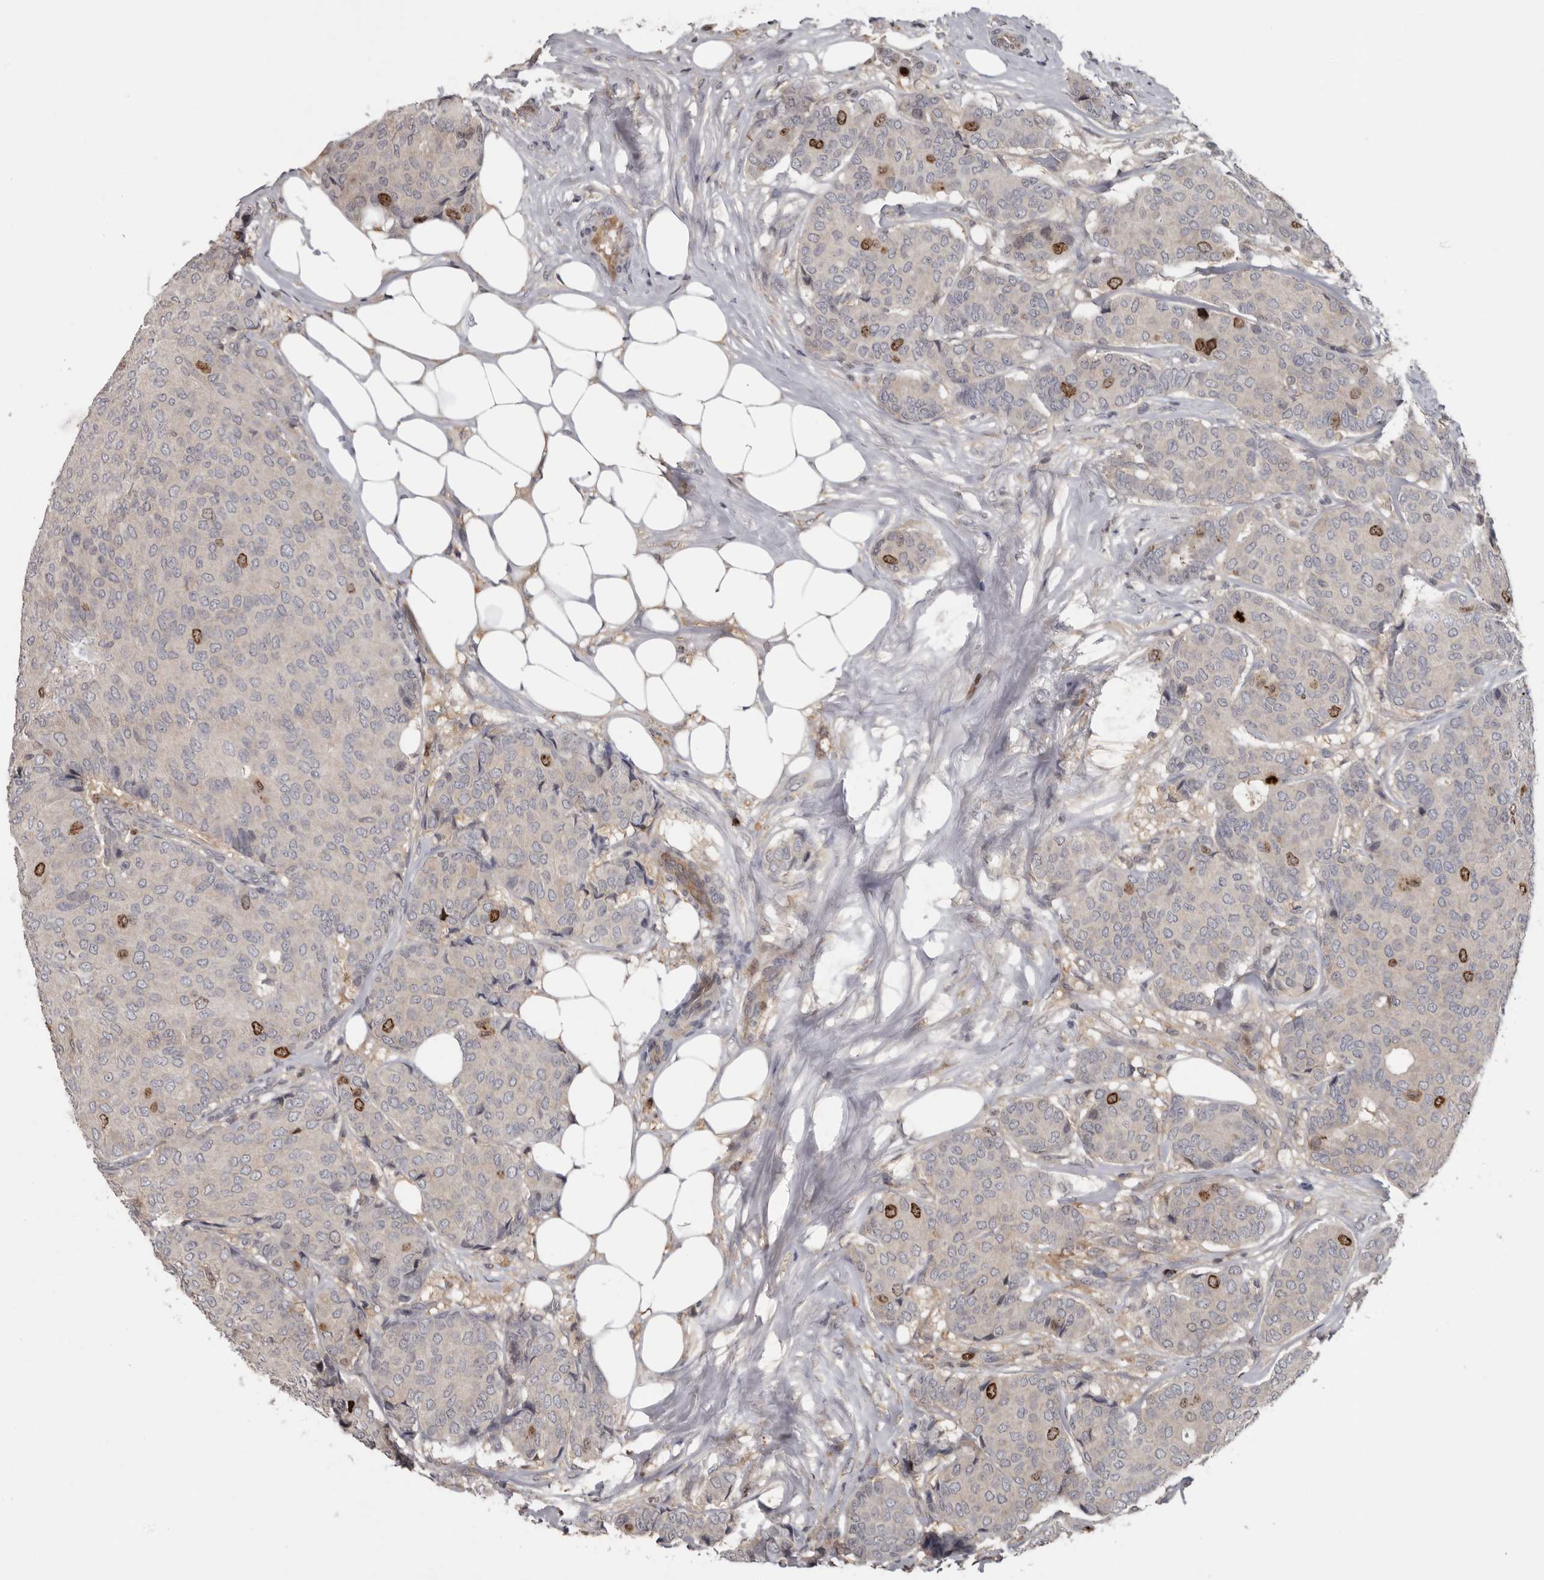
{"staining": {"intensity": "strong", "quantity": "<25%", "location": "nuclear"}, "tissue": "breast cancer", "cell_type": "Tumor cells", "image_type": "cancer", "snomed": [{"axis": "morphology", "description": "Duct carcinoma"}, {"axis": "topography", "description": "Breast"}], "caption": "Immunohistochemical staining of breast invasive ductal carcinoma exhibits medium levels of strong nuclear protein positivity in about <25% of tumor cells. (Brightfield microscopy of DAB IHC at high magnification).", "gene": "CDCA8", "patient": {"sex": "female", "age": 75}}